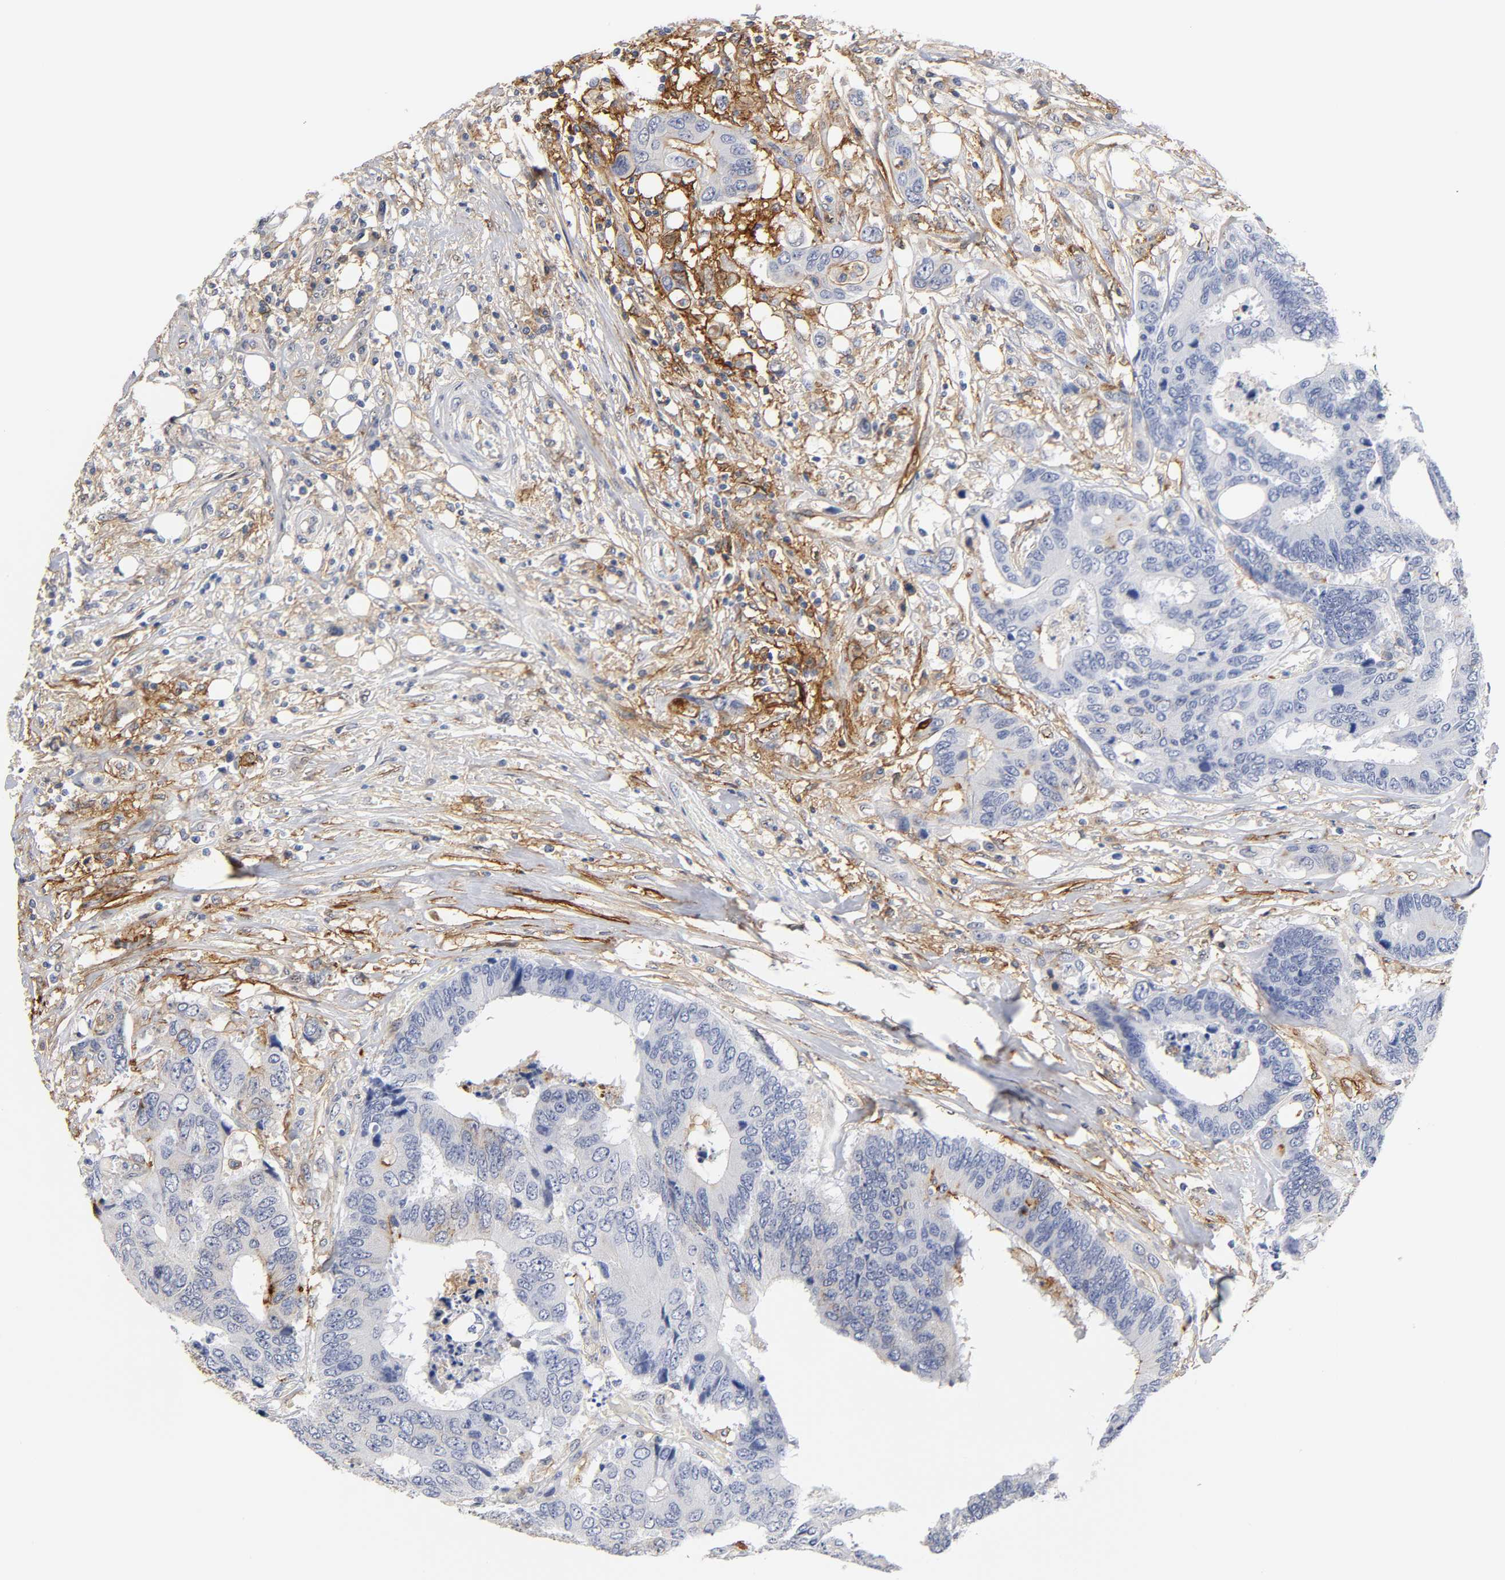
{"staining": {"intensity": "negative", "quantity": "none", "location": "none"}, "tissue": "colorectal cancer", "cell_type": "Tumor cells", "image_type": "cancer", "snomed": [{"axis": "morphology", "description": "Adenocarcinoma, NOS"}, {"axis": "topography", "description": "Rectum"}], "caption": "IHC of human colorectal adenocarcinoma displays no expression in tumor cells. (Stains: DAB (3,3'-diaminobenzidine) immunohistochemistry with hematoxylin counter stain, Microscopy: brightfield microscopy at high magnification).", "gene": "ICAM1", "patient": {"sex": "male", "age": 55}}